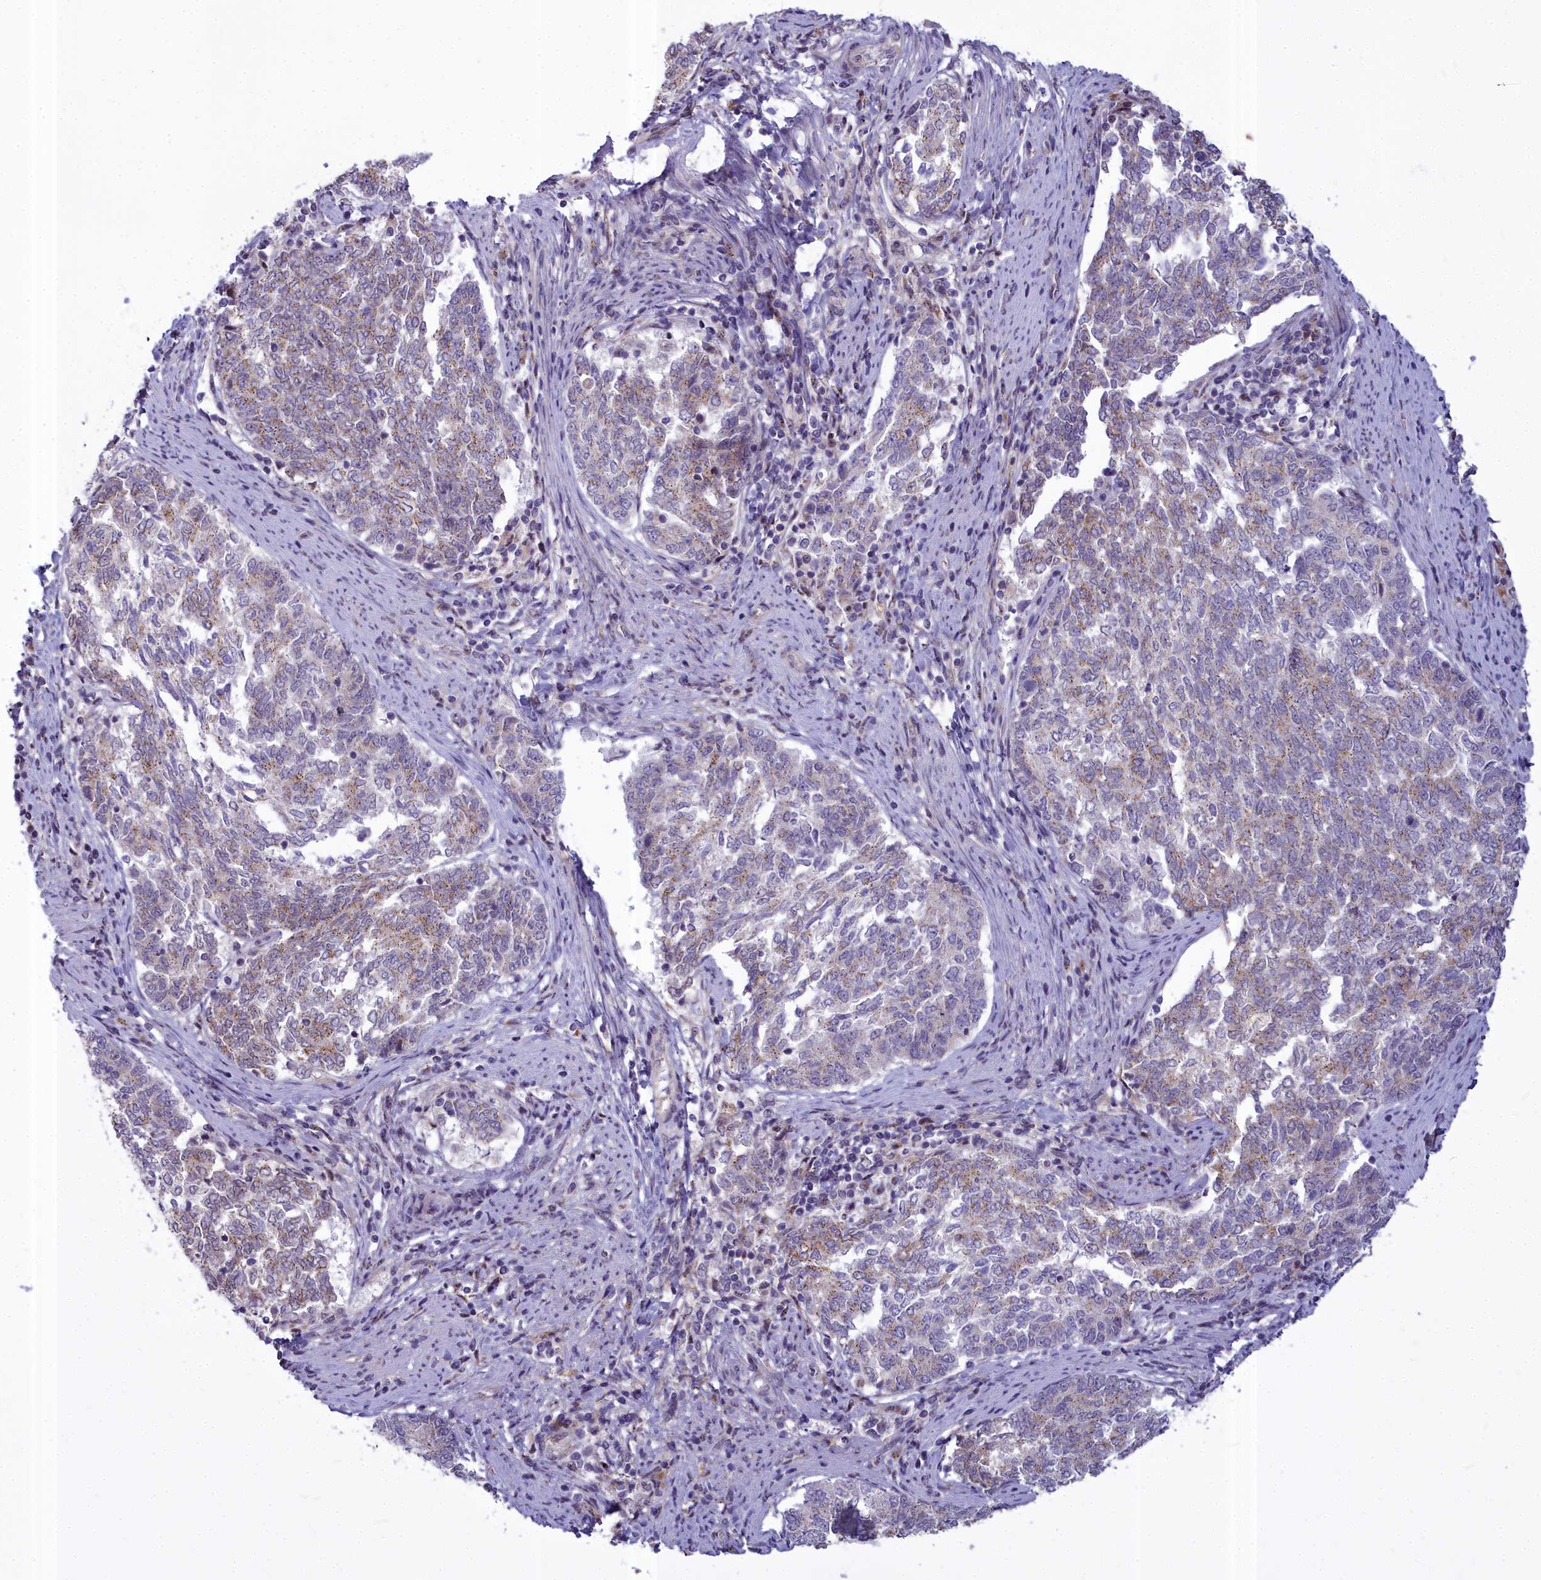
{"staining": {"intensity": "weak", "quantity": "25%-75%", "location": "cytoplasmic/membranous"}, "tissue": "endometrial cancer", "cell_type": "Tumor cells", "image_type": "cancer", "snomed": [{"axis": "morphology", "description": "Adenocarcinoma, NOS"}, {"axis": "topography", "description": "Endometrium"}], "caption": "Protein positivity by immunohistochemistry (IHC) shows weak cytoplasmic/membranous expression in approximately 25%-75% of tumor cells in adenocarcinoma (endometrial).", "gene": "WDPCP", "patient": {"sex": "female", "age": 80}}